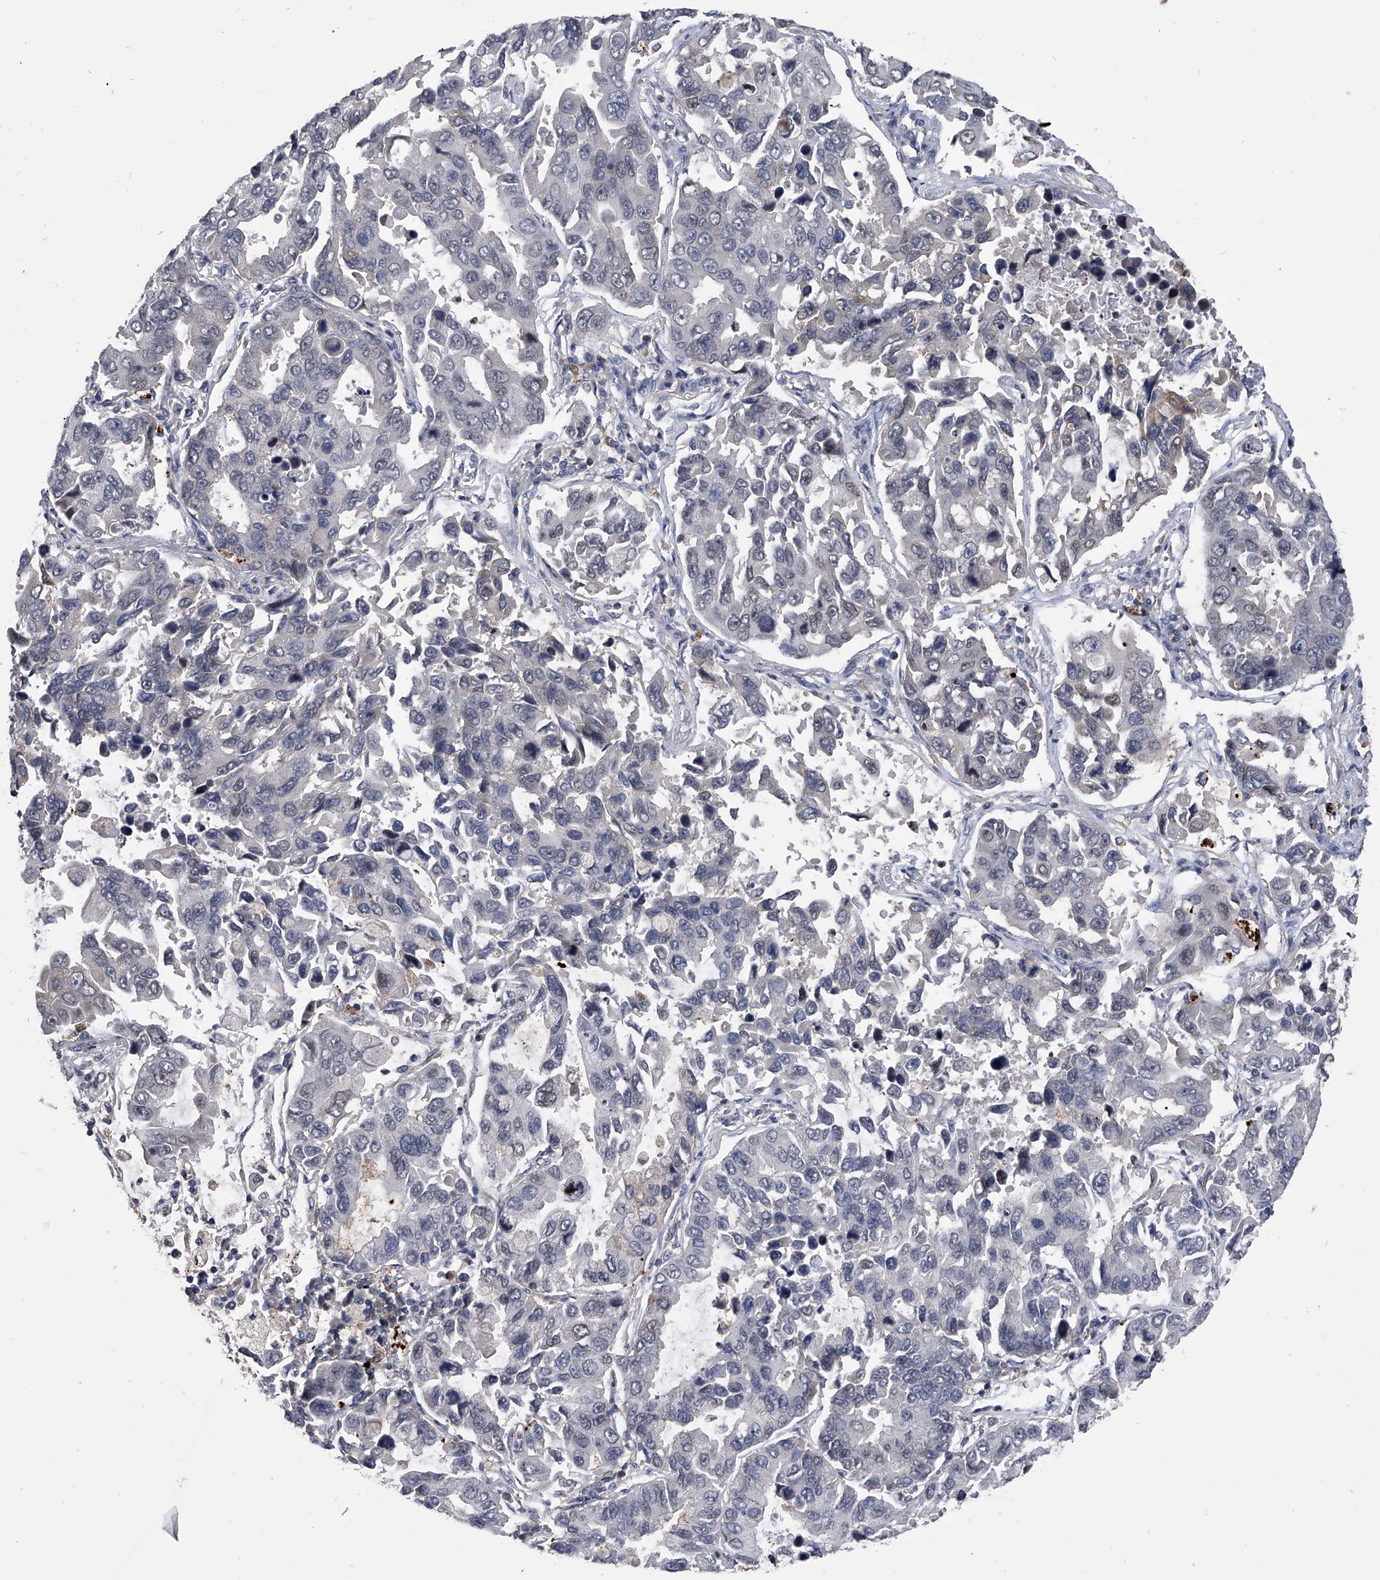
{"staining": {"intensity": "negative", "quantity": "none", "location": "none"}, "tissue": "lung cancer", "cell_type": "Tumor cells", "image_type": "cancer", "snomed": [{"axis": "morphology", "description": "Adenocarcinoma, NOS"}, {"axis": "topography", "description": "Lung"}], "caption": "This is a histopathology image of immunohistochemistry staining of lung adenocarcinoma, which shows no positivity in tumor cells.", "gene": "MAP4K3", "patient": {"sex": "male", "age": 64}}